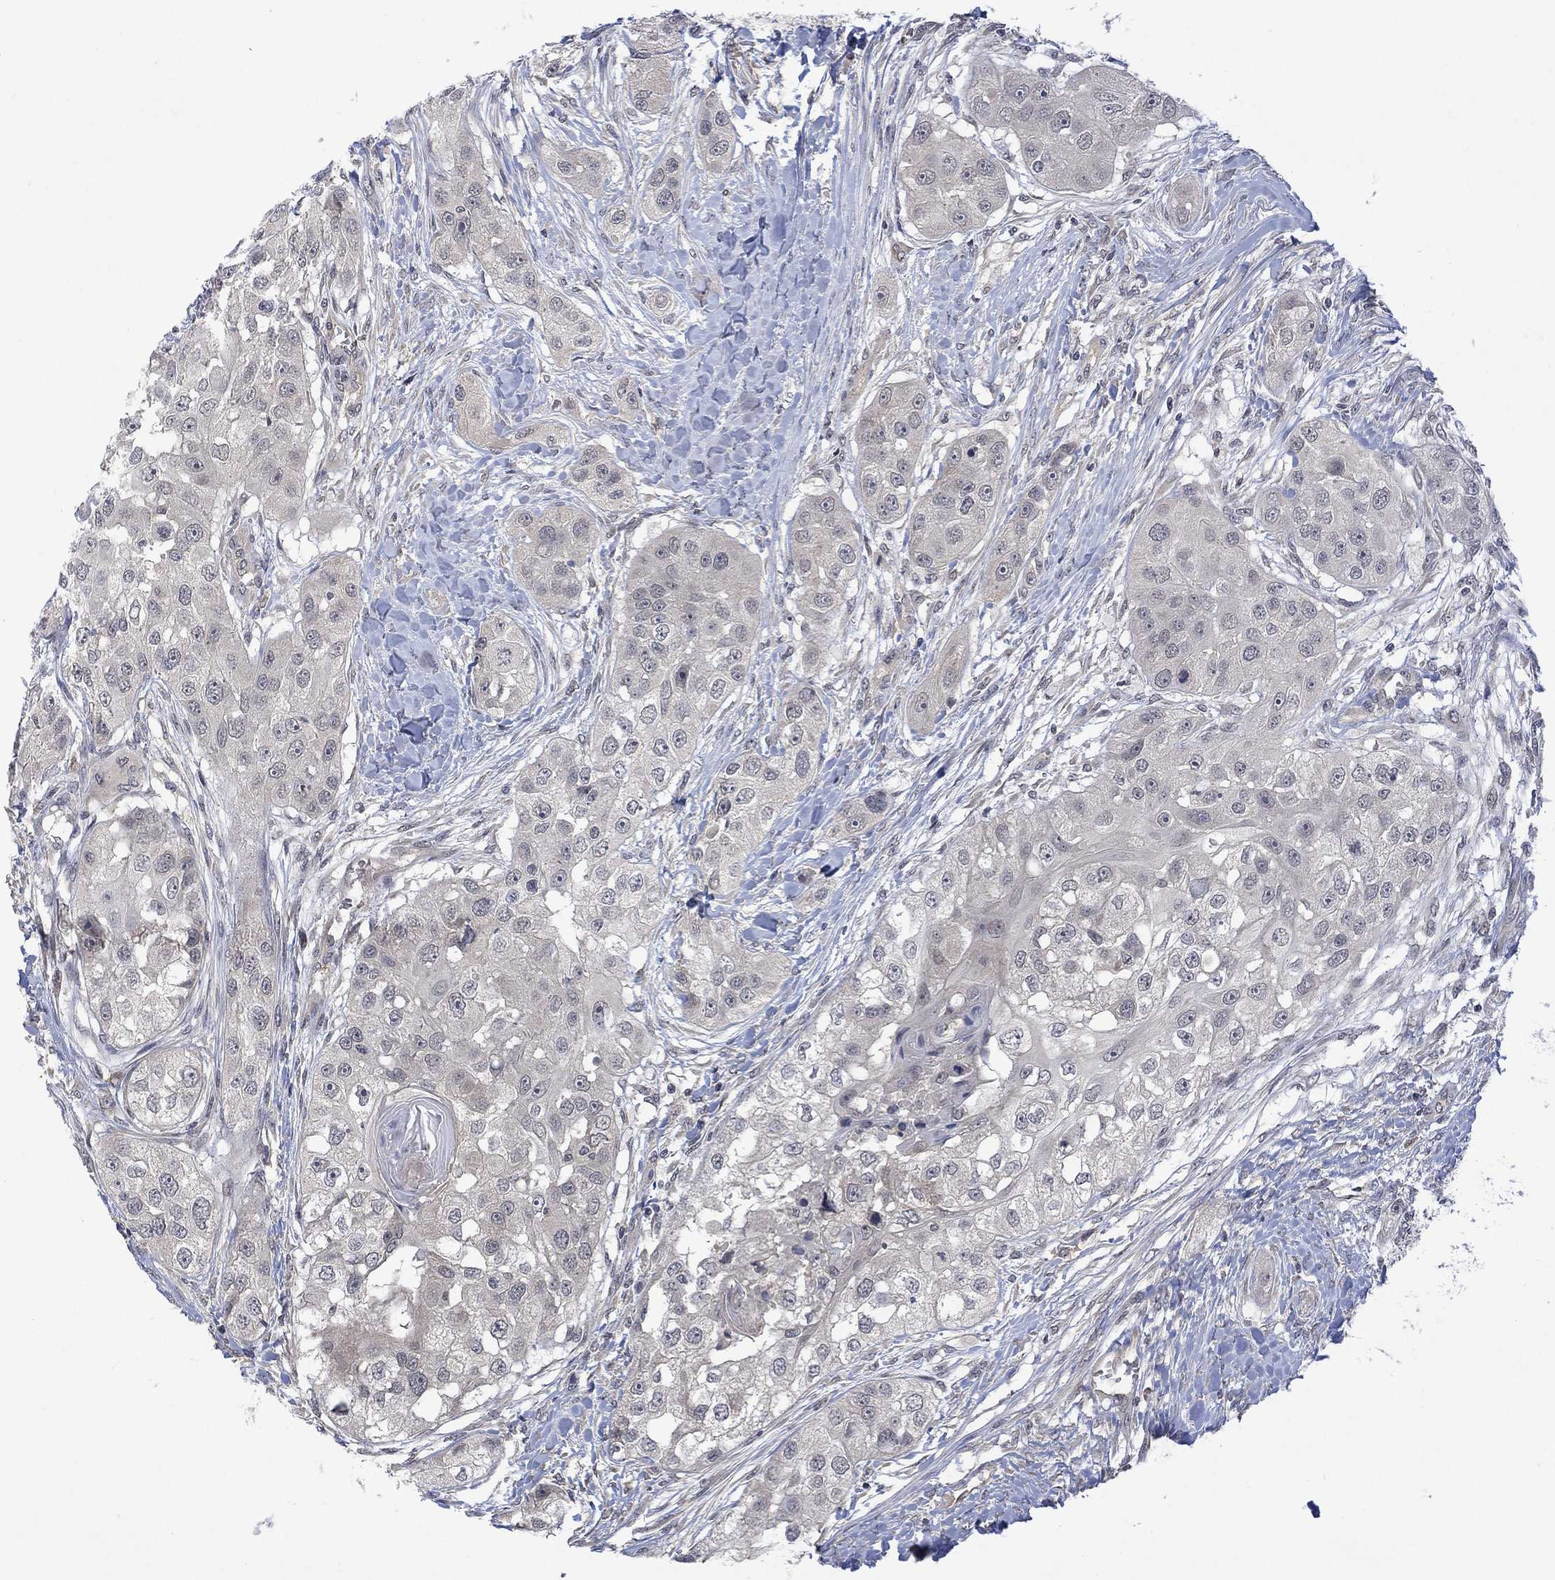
{"staining": {"intensity": "negative", "quantity": "none", "location": "none"}, "tissue": "head and neck cancer", "cell_type": "Tumor cells", "image_type": "cancer", "snomed": [{"axis": "morphology", "description": "Normal tissue, NOS"}, {"axis": "morphology", "description": "Squamous cell carcinoma, NOS"}, {"axis": "topography", "description": "Skeletal muscle"}, {"axis": "topography", "description": "Head-Neck"}], "caption": "IHC of squamous cell carcinoma (head and neck) reveals no staining in tumor cells.", "gene": "GRIN2D", "patient": {"sex": "male", "age": 51}}